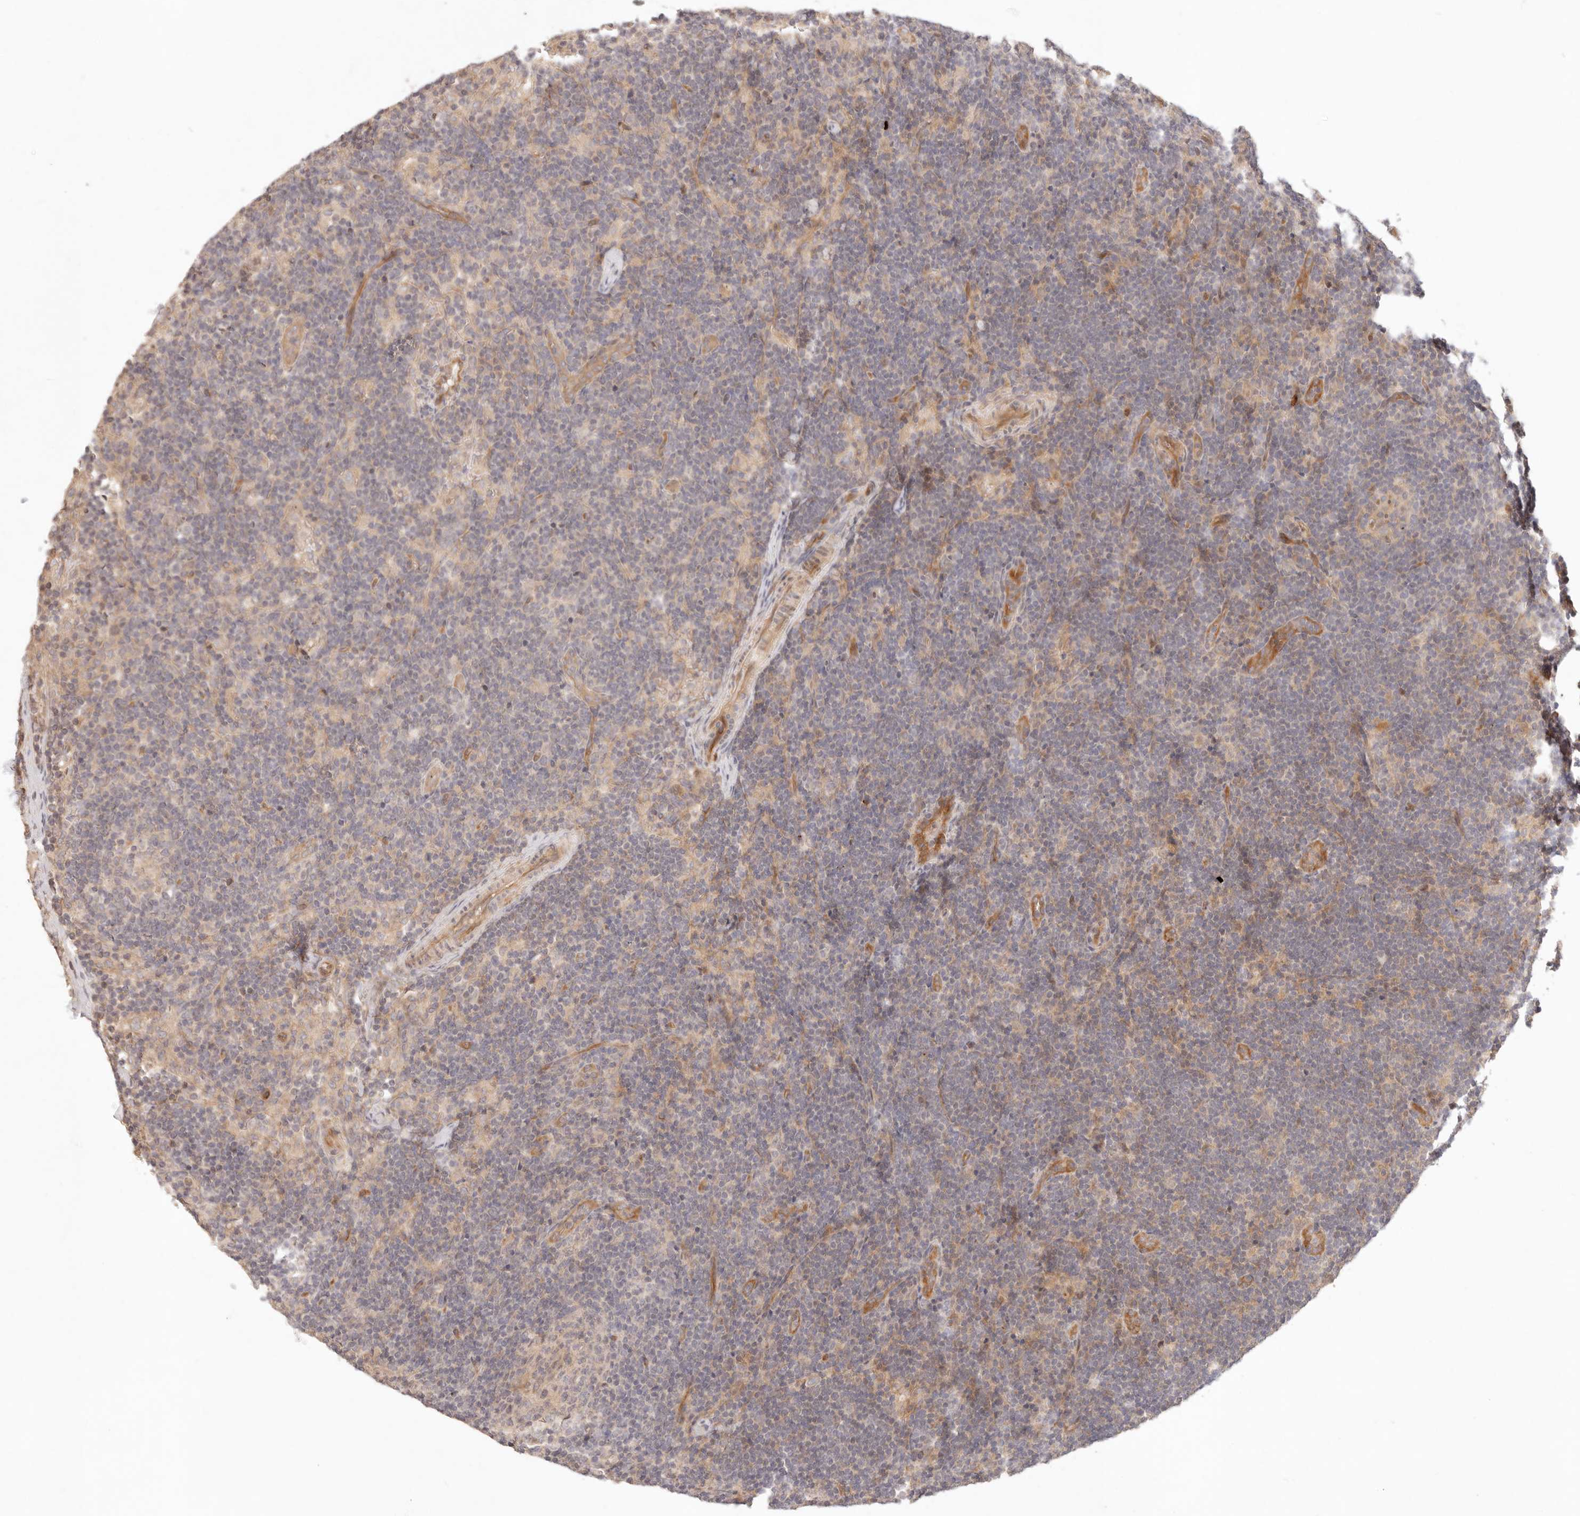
{"staining": {"intensity": "negative", "quantity": "none", "location": "none"}, "tissue": "lymph node", "cell_type": "Germinal center cells", "image_type": "normal", "snomed": [{"axis": "morphology", "description": "Normal tissue, NOS"}, {"axis": "topography", "description": "Lymph node"}], "caption": "IHC histopathology image of benign lymph node stained for a protein (brown), which demonstrates no positivity in germinal center cells.", "gene": "PPP1R3B", "patient": {"sex": "female", "age": 22}}